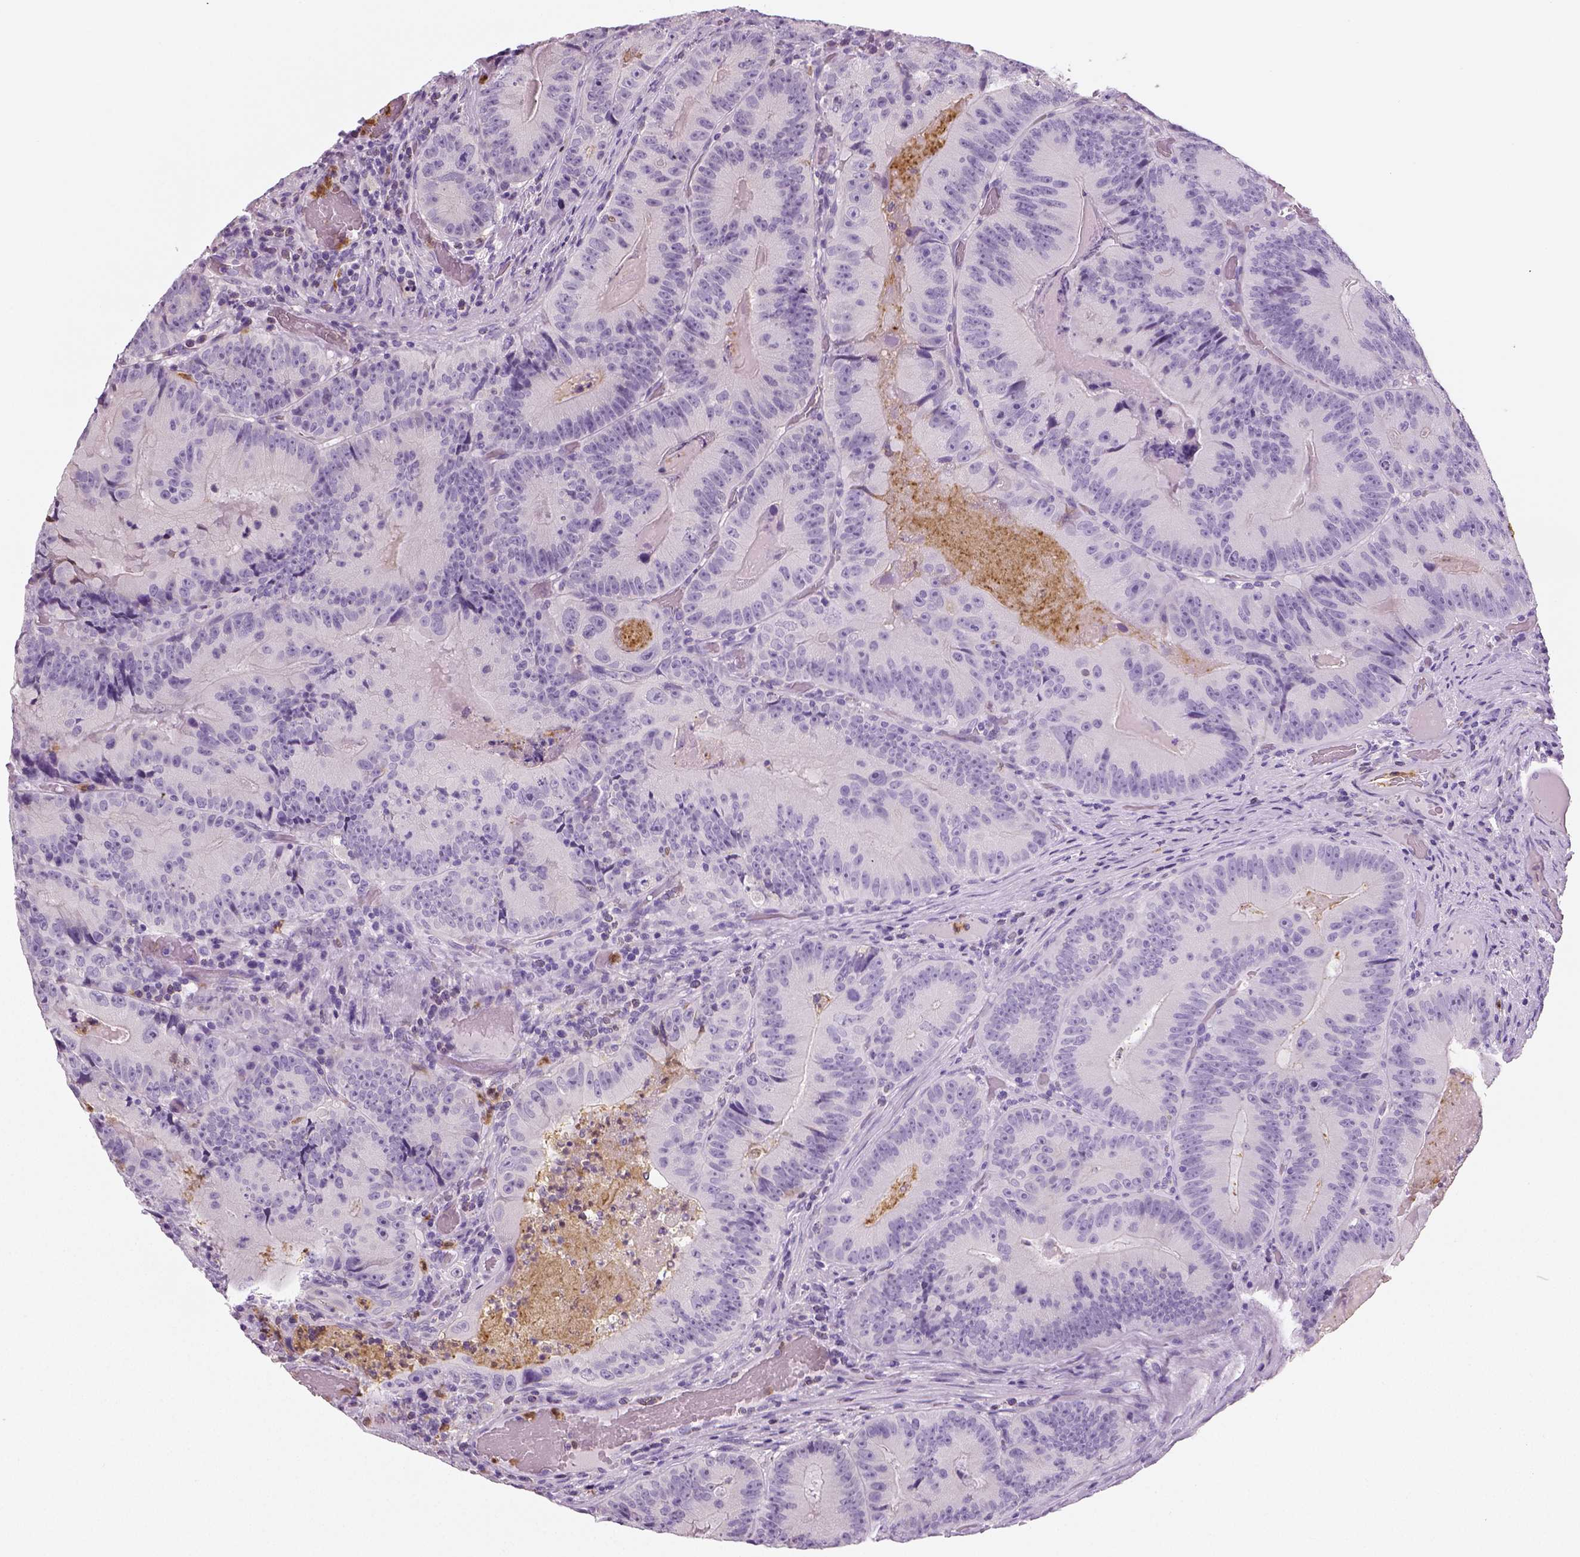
{"staining": {"intensity": "negative", "quantity": "none", "location": "none"}, "tissue": "colorectal cancer", "cell_type": "Tumor cells", "image_type": "cancer", "snomed": [{"axis": "morphology", "description": "Adenocarcinoma, NOS"}, {"axis": "topography", "description": "Colon"}], "caption": "DAB immunohistochemical staining of human adenocarcinoma (colorectal) reveals no significant staining in tumor cells.", "gene": "NECAB2", "patient": {"sex": "female", "age": 86}}